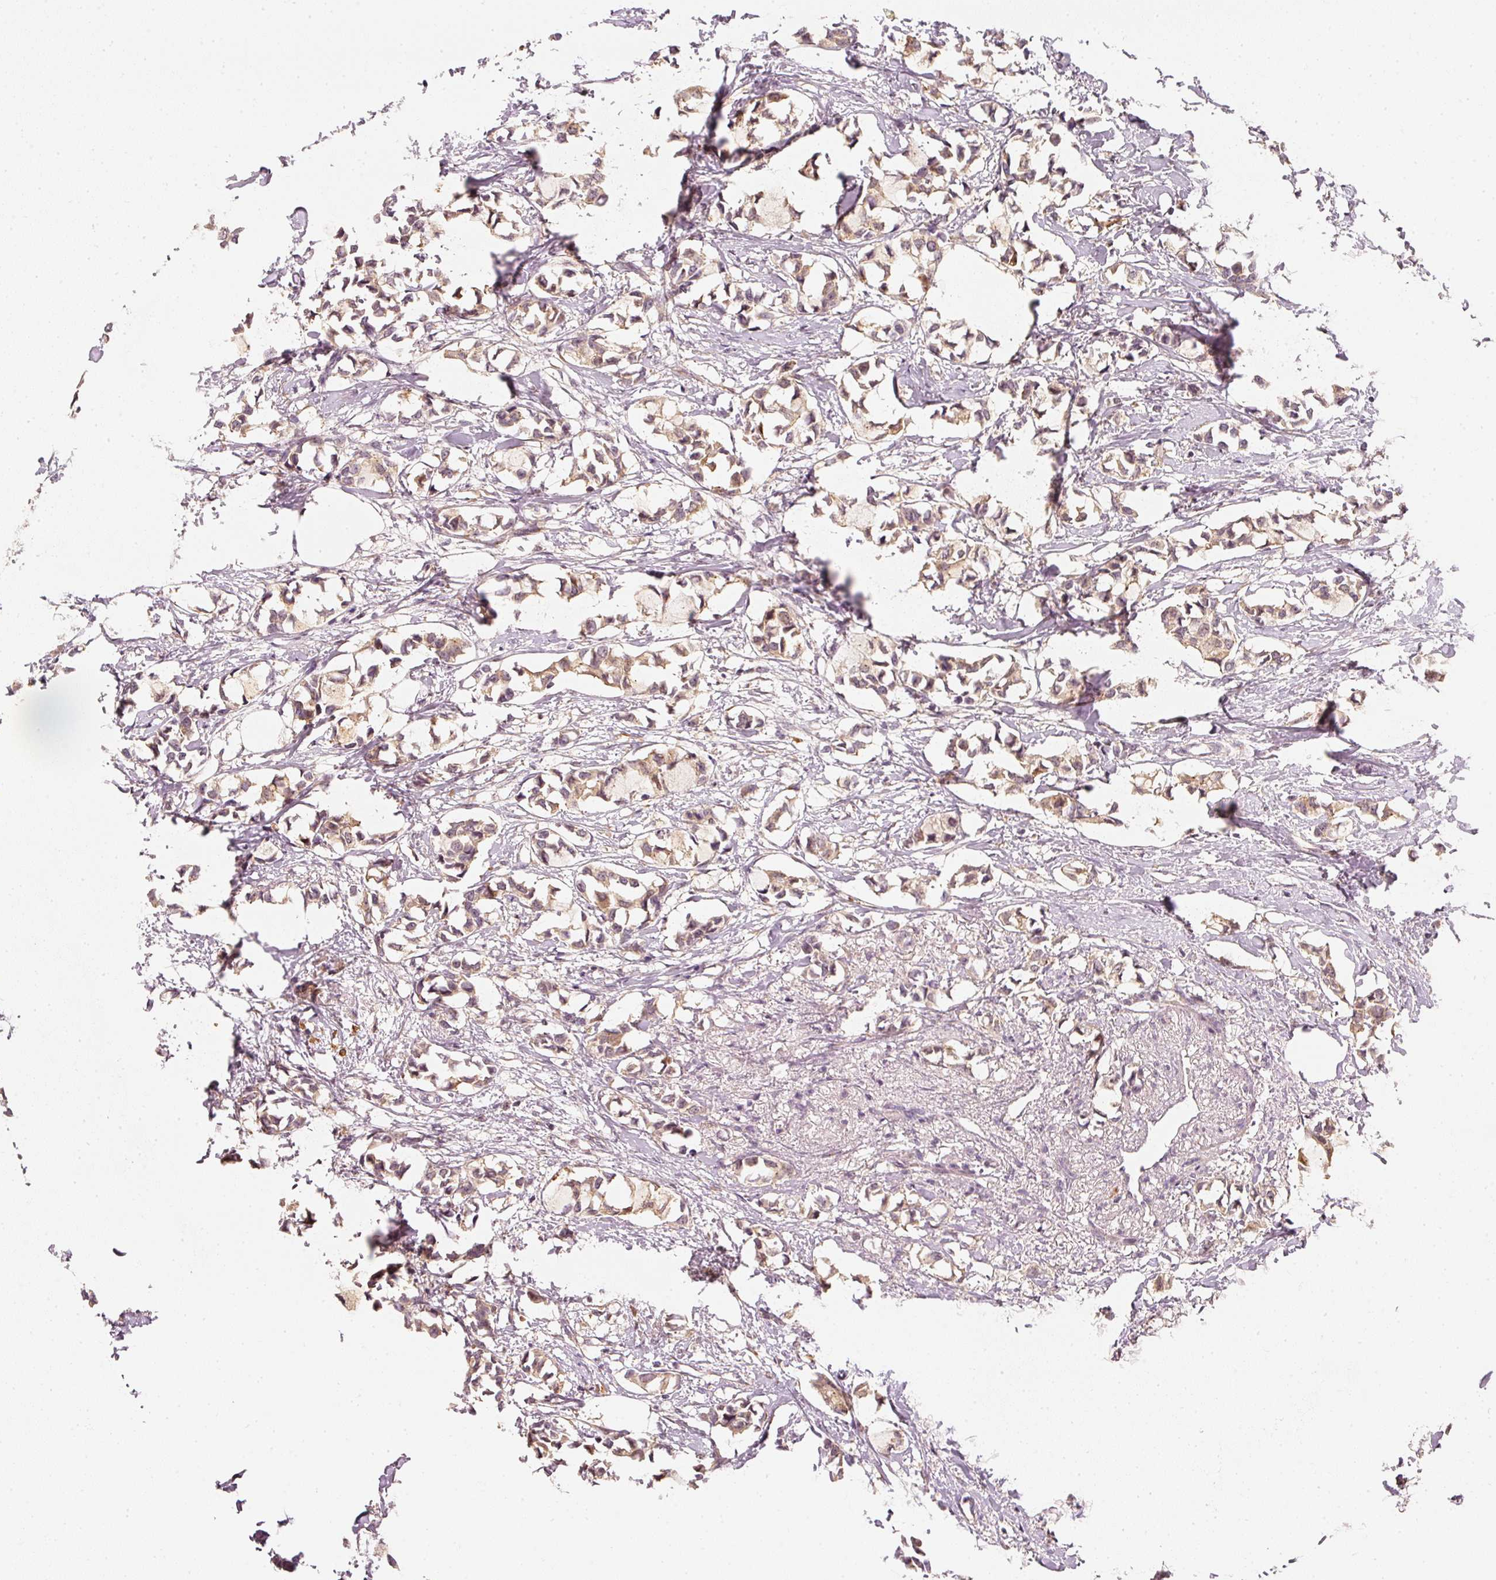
{"staining": {"intensity": "weak", "quantity": "<25%", "location": "cytoplasmic/membranous"}, "tissue": "breast cancer", "cell_type": "Tumor cells", "image_type": "cancer", "snomed": [{"axis": "morphology", "description": "Duct carcinoma"}, {"axis": "topography", "description": "Breast"}], "caption": "Tumor cells show no significant protein staining in breast cancer (intraductal carcinoma).", "gene": "EEF1A2", "patient": {"sex": "female", "age": 73}}